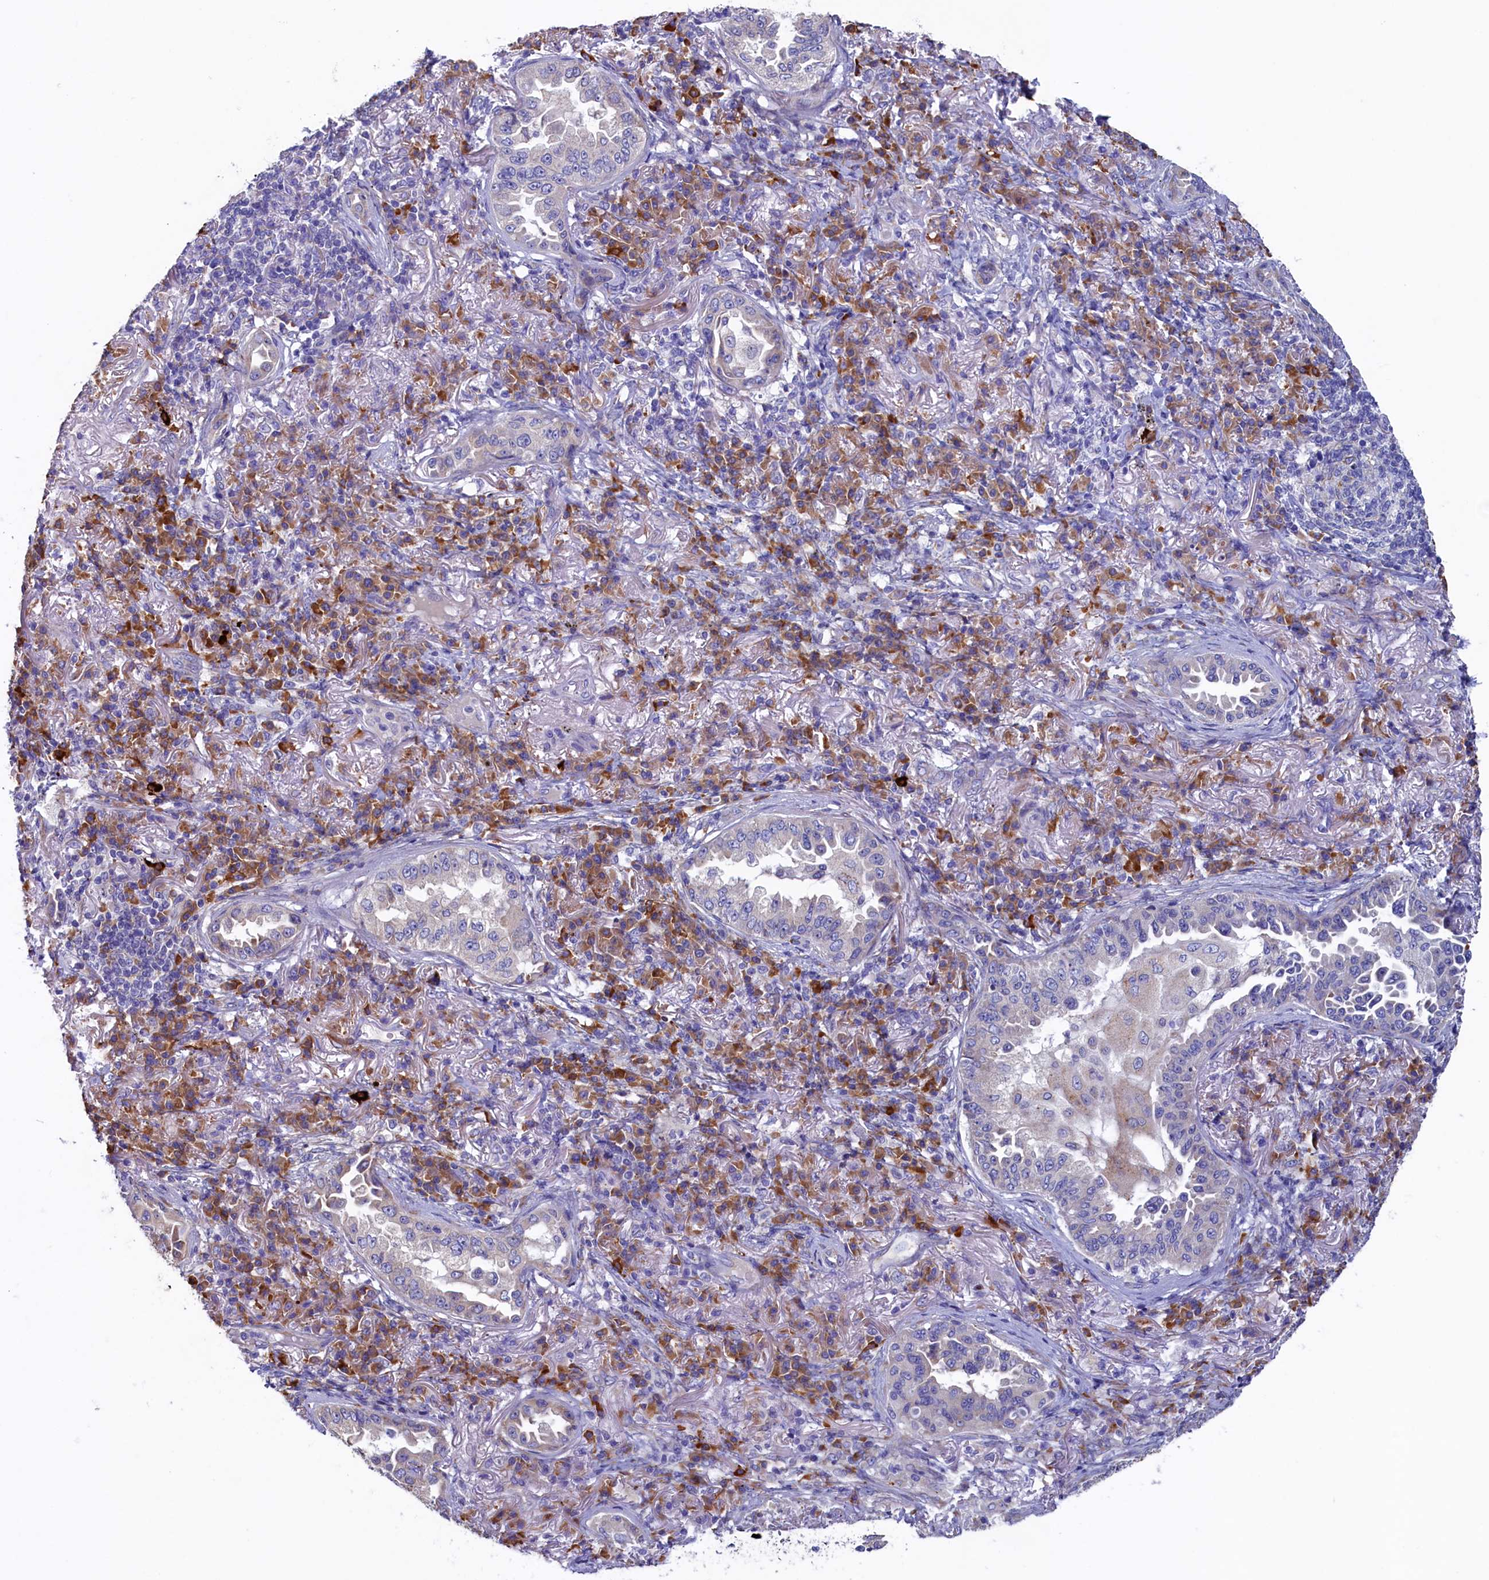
{"staining": {"intensity": "negative", "quantity": "none", "location": "none"}, "tissue": "lung cancer", "cell_type": "Tumor cells", "image_type": "cancer", "snomed": [{"axis": "morphology", "description": "Adenocarcinoma, NOS"}, {"axis": "topography", "description": "Lung"}], "caption": "The histopathology image demonstrates no significant expression in tumor cells of adenocarcinoma (lung).", "gene": "CBLIF", "patient": {"sex": "female", "age": 69}}